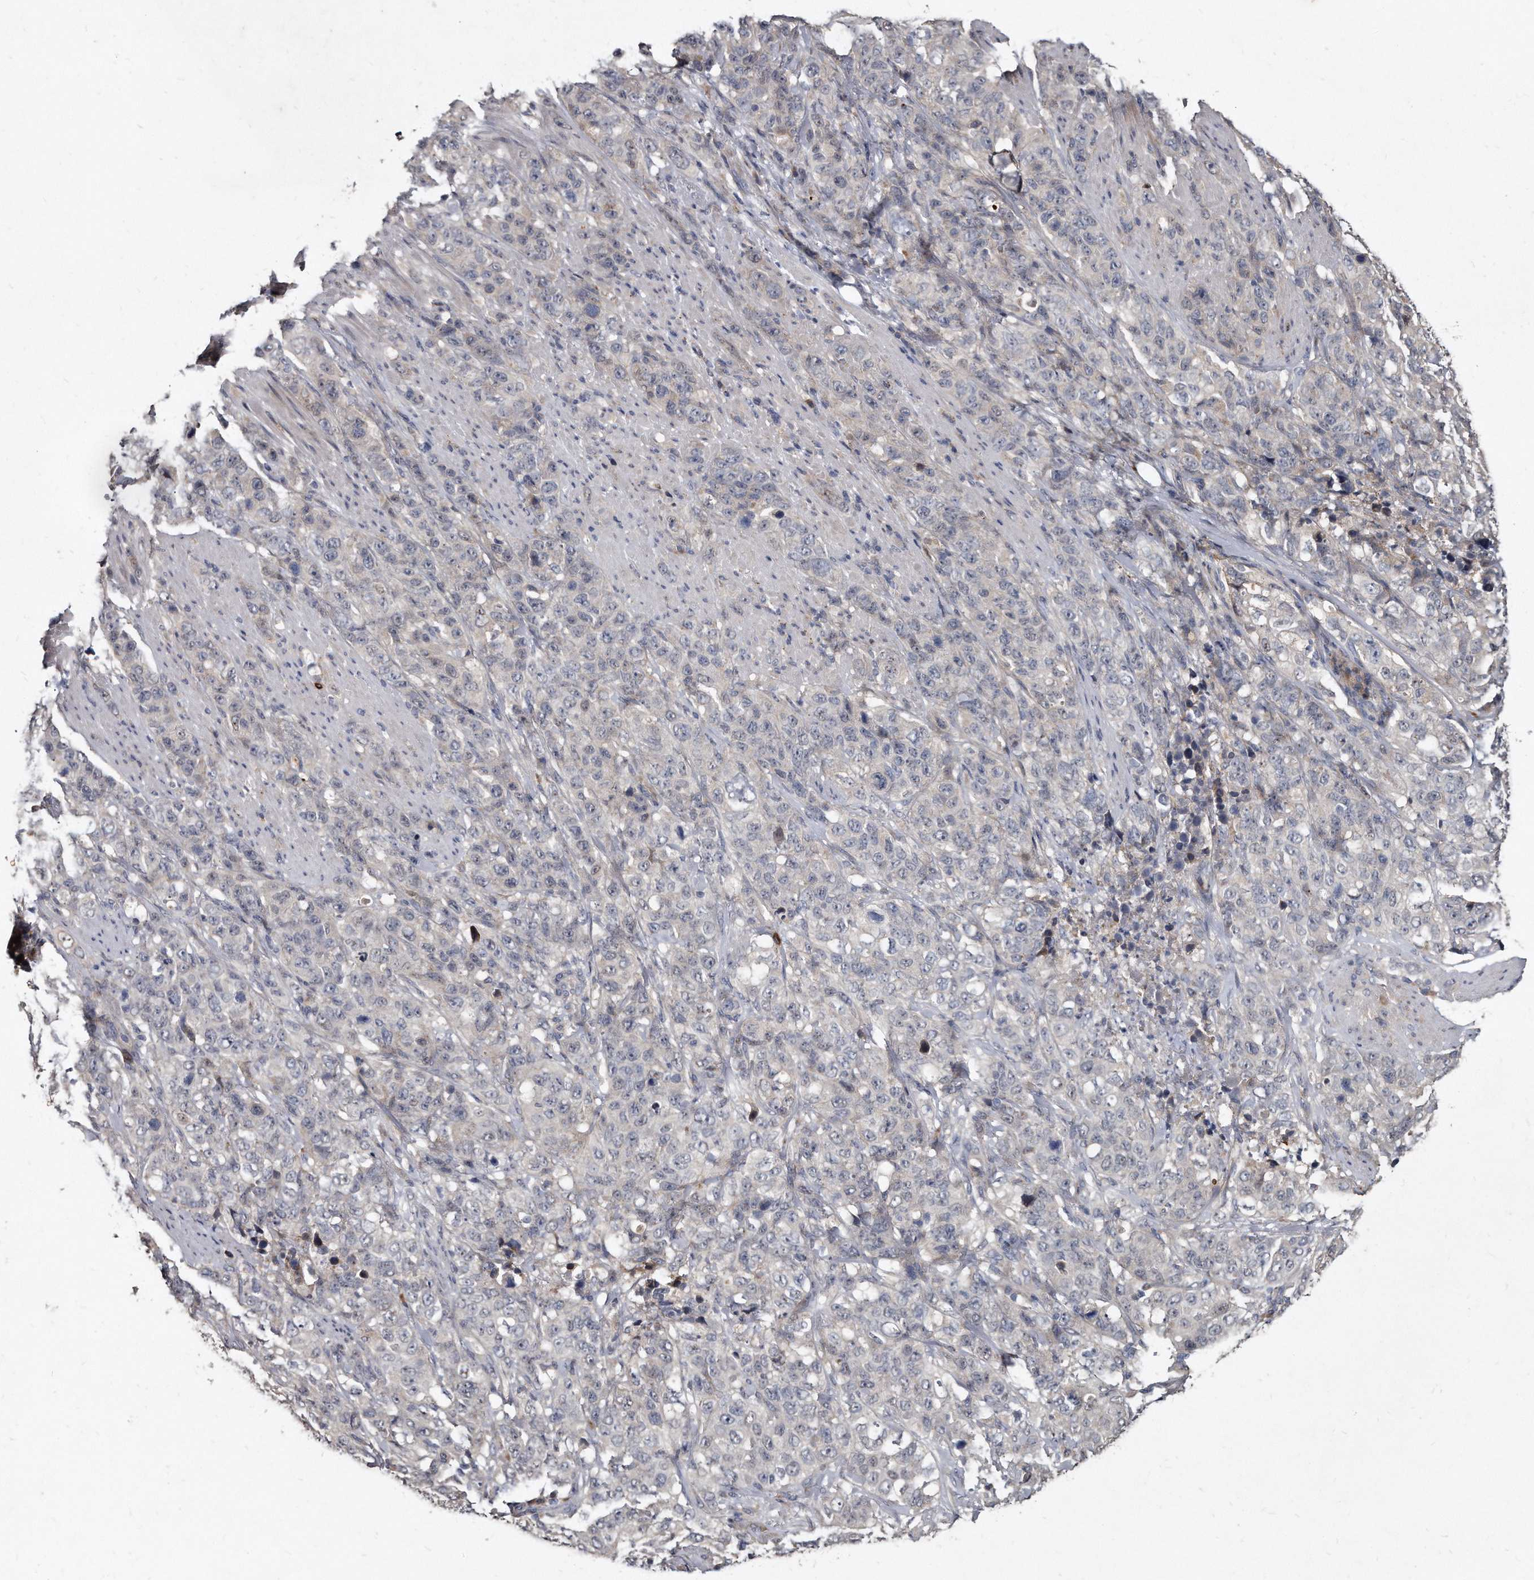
{"staining": {"intensity": "negative", "quantity": "none", "location": "none"}, "tissue": "stomach cancer", "cell_type": "Tumor cells", "image_type": "cancer", "snomed": [{"axis": "morphology", "description": "Adenocarcinoma, NOS"}, {"axis": "topography", "description": "Stomach"}], "caption": "This is an IHC photomicrograph of stomach cancer (adenocarcinoma). There is no positivity in tumor cells.", "gene": "KLHDC3", "patient": {"sex": "male", "age": 48}}